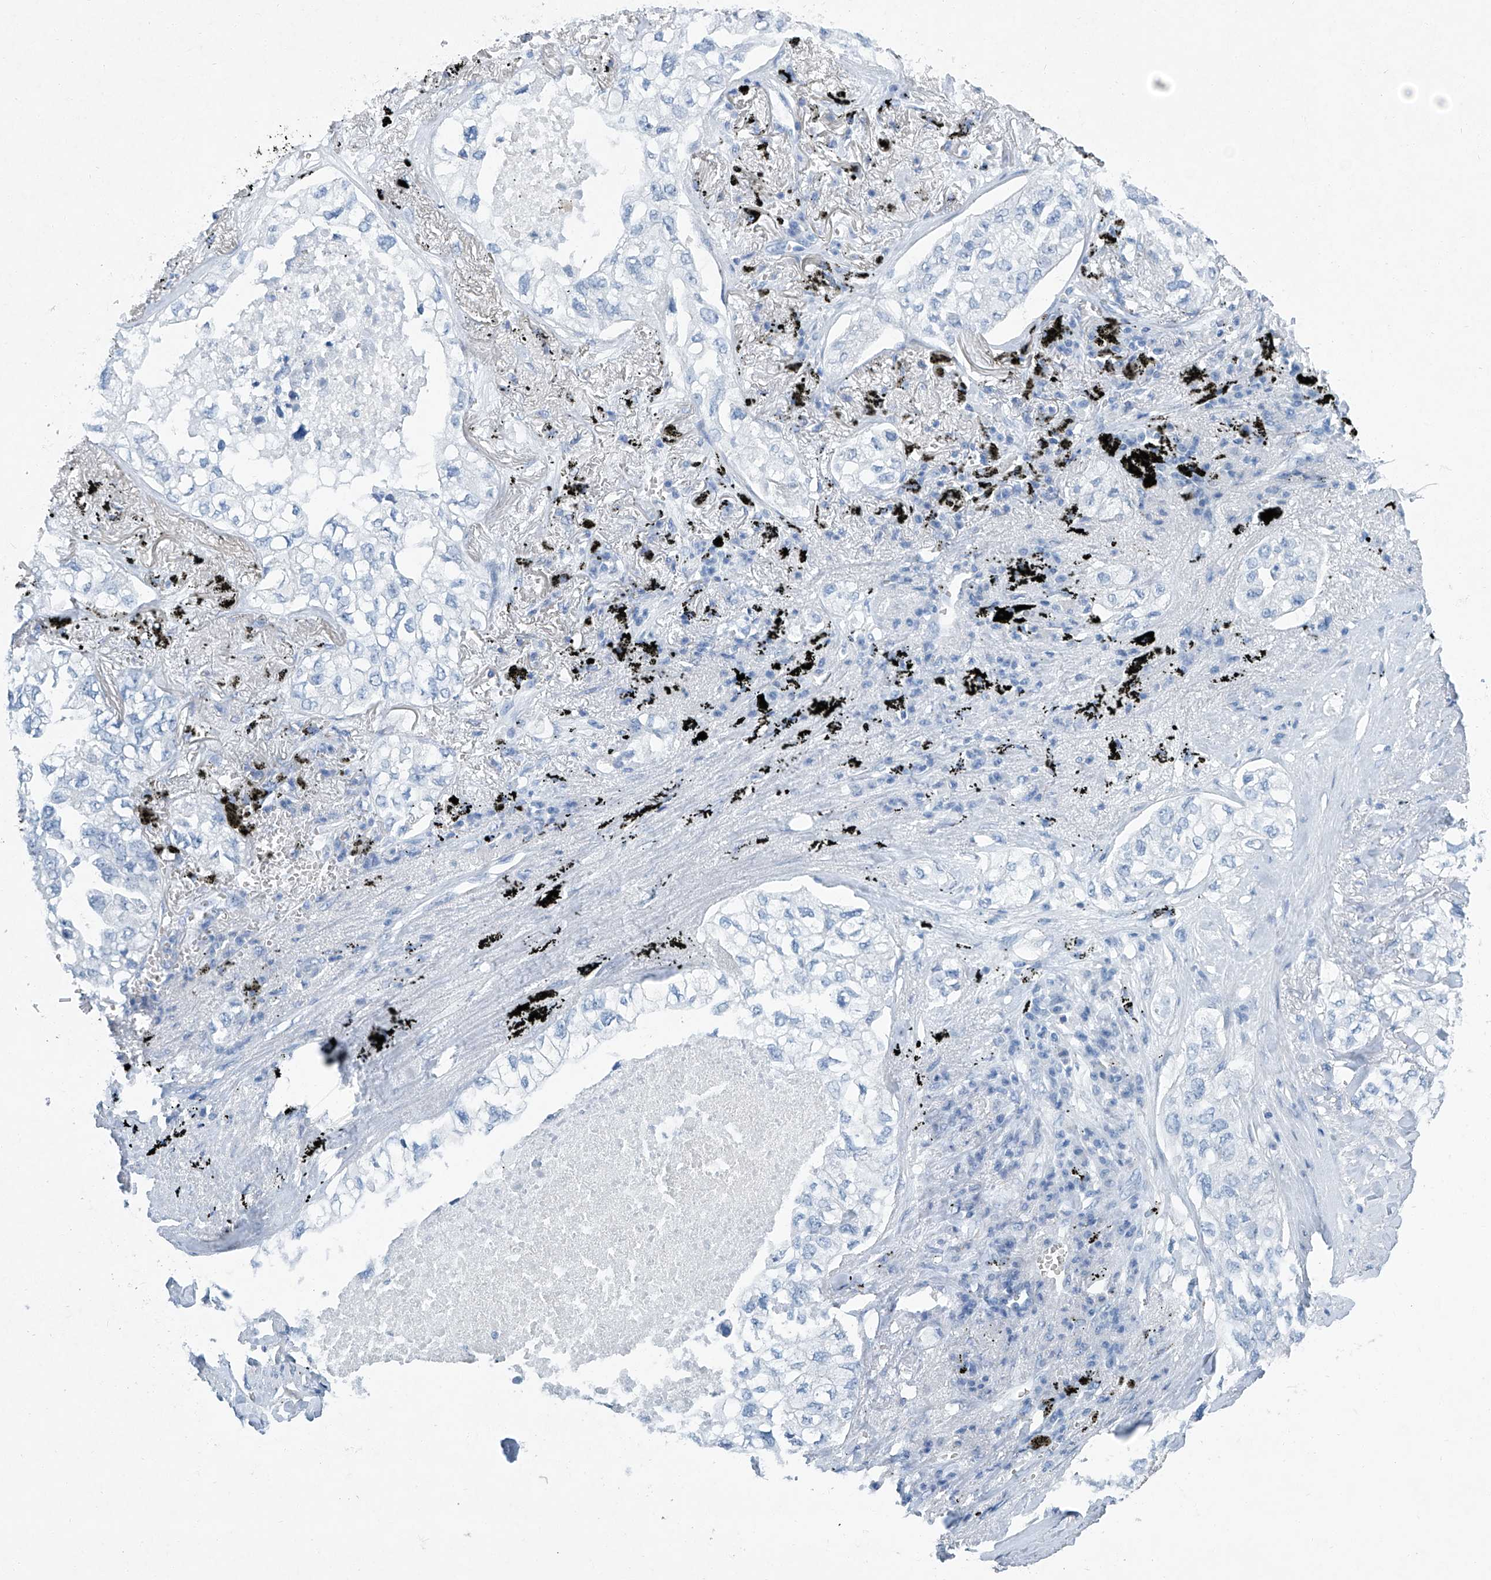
{"staining": {"intensity": "negative", "quantity": "none", "location": "none"}, "tissue": "lung cancer", "cell_type": "Tumor cells", "image_type": "cancer", "snomed": [{"axis": "morphology", "description": "Adenocarcinoma, NOS"}, {"axis": "topography", "description": "Lung"}], "caption": "There is no significant staining in tumor cells of lung adenocarcinoma. The staining is performed using DAB brown chromogen with nuclei counter-stained in using hematoxylin.", "gene": "CYP2A7", "patient": {"sex": "male", "age": 65}}